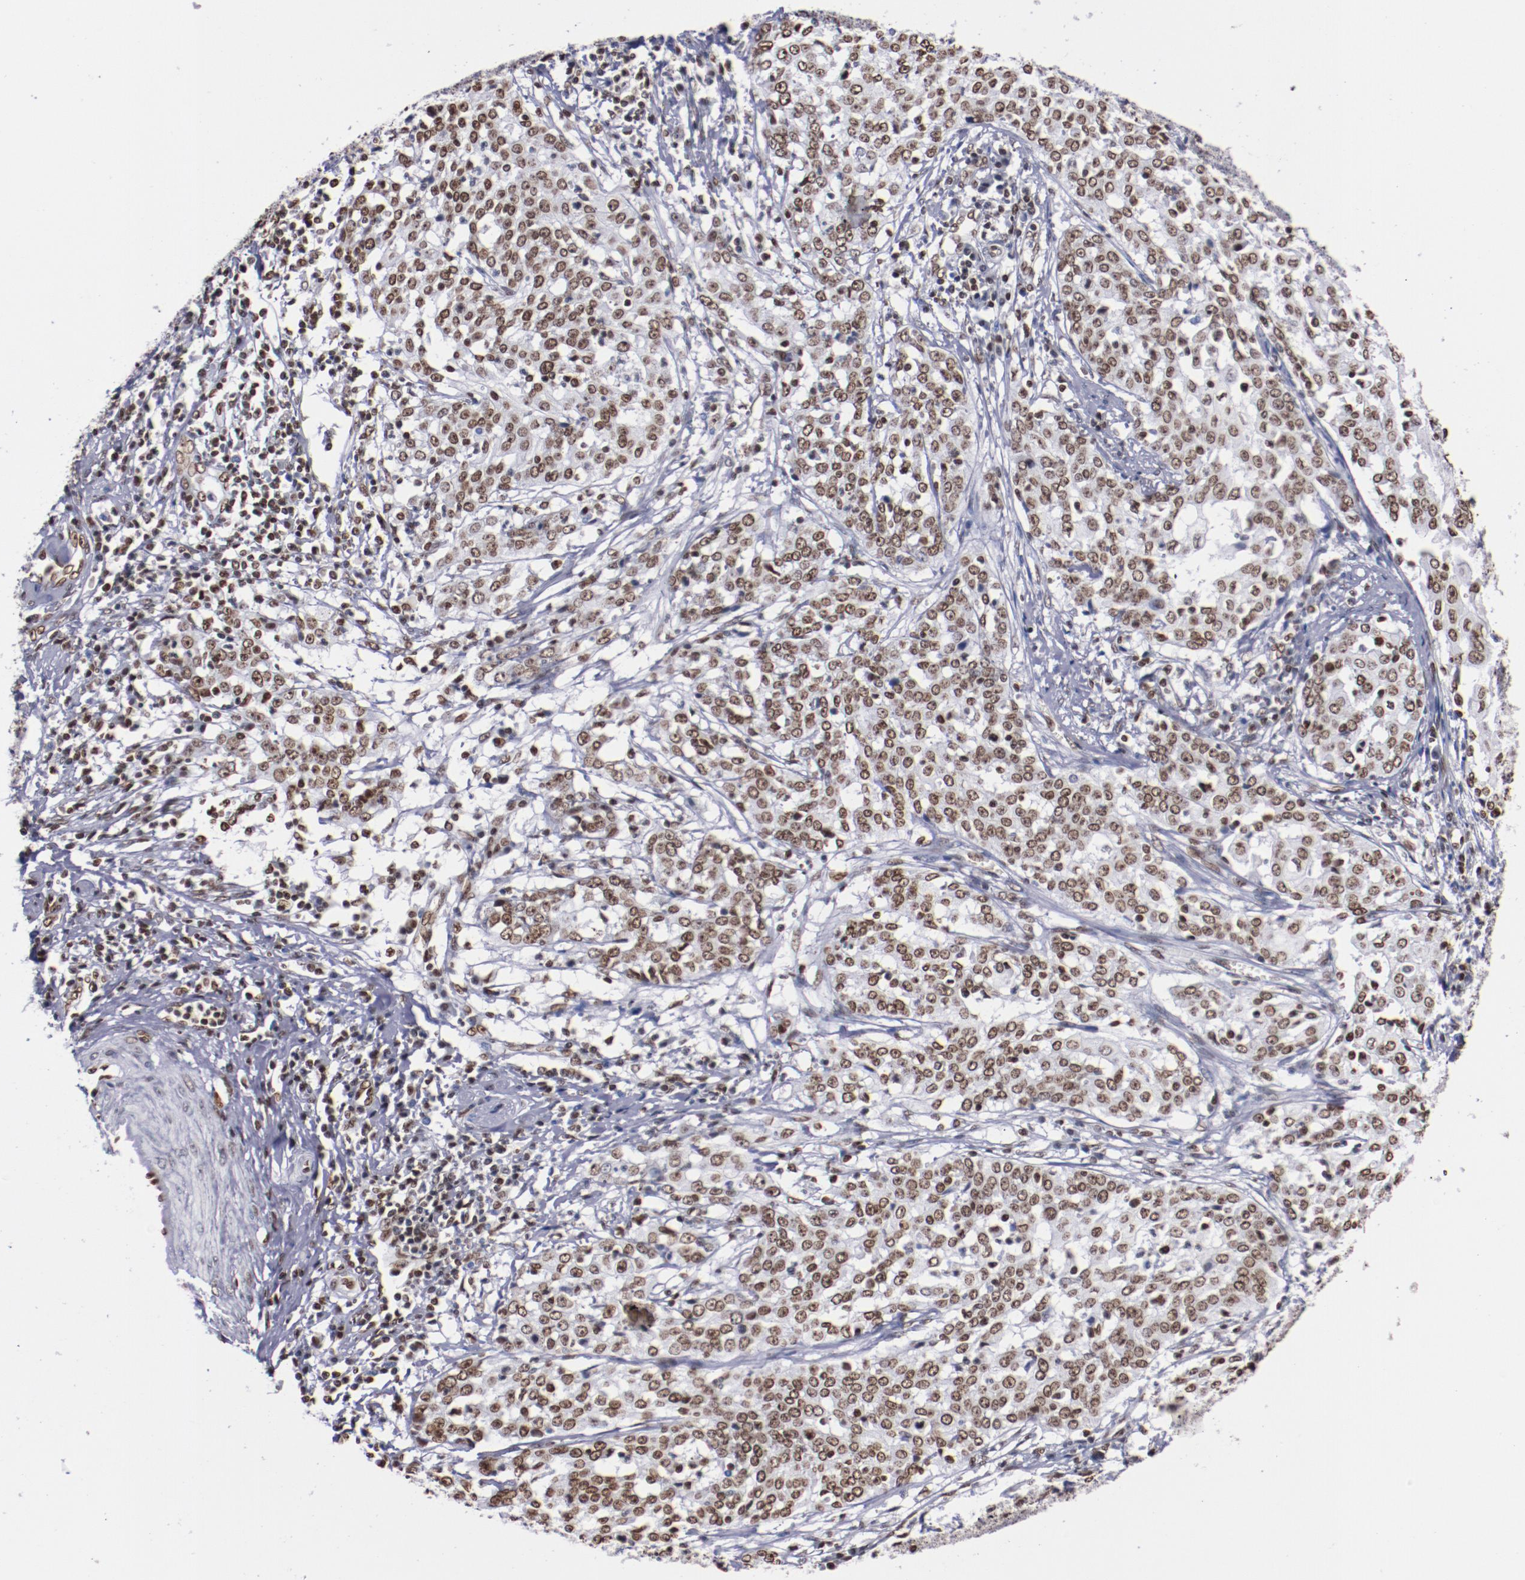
{"staining": {"intensity": "moderate", "quantity": ">75%", "location": "nuclear"}, "tissue": "cervical cancer", "cell_type": "Tumor cells", "image_type": "cancer", "snomed": [{"axis": "morphology", "description": "Squamous cell carcinoma, NOS"}, {"axis": "topography", "description": "Cervix"}], "caption": "This is a photomicrograph of immunohistochemistry (IHC) staining of cervical squamous cell carcinoma, which shows moderate staining in the nuclear of tumor cells.", "gene": "IFI16", "patient": {"sex": "female", "age": 39}}